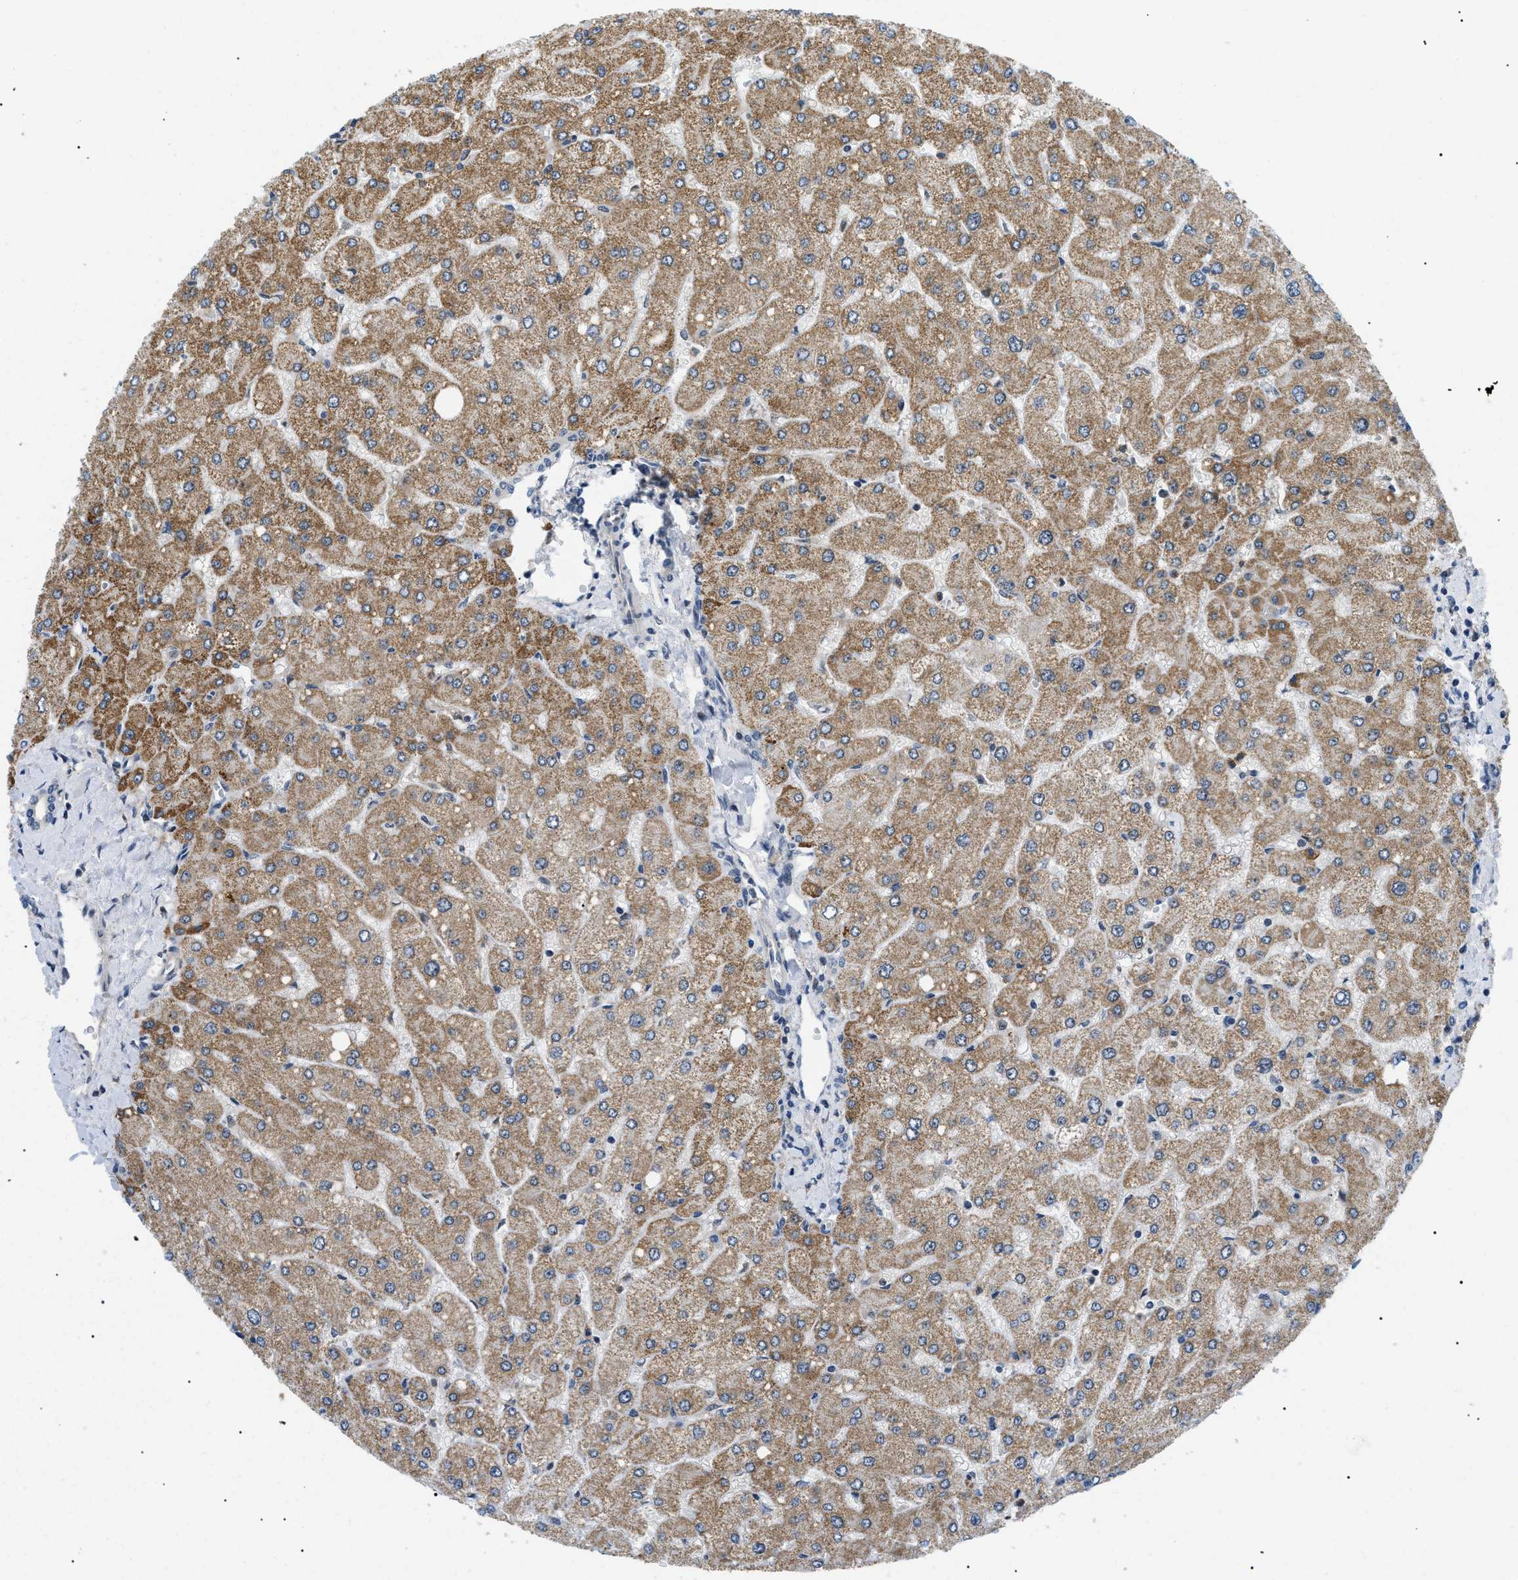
{"staining": {"intensity": "negative", "quantity": "none", "location": "none"}, "tissue": "liver", "cell_type": "Cholangiocytes", "image_type": "normal", "snomed": [{"axis": "morphology", "description": "Normal tissue, NOS"}, {"axis": "topography", "description": "Liver"}], "caption": "Liver was stained to show a protein in brown. There is no significant positivity in cholangiocytes.", "gene": "RBM15", "patient": {"sex": "male", "age": 55}}